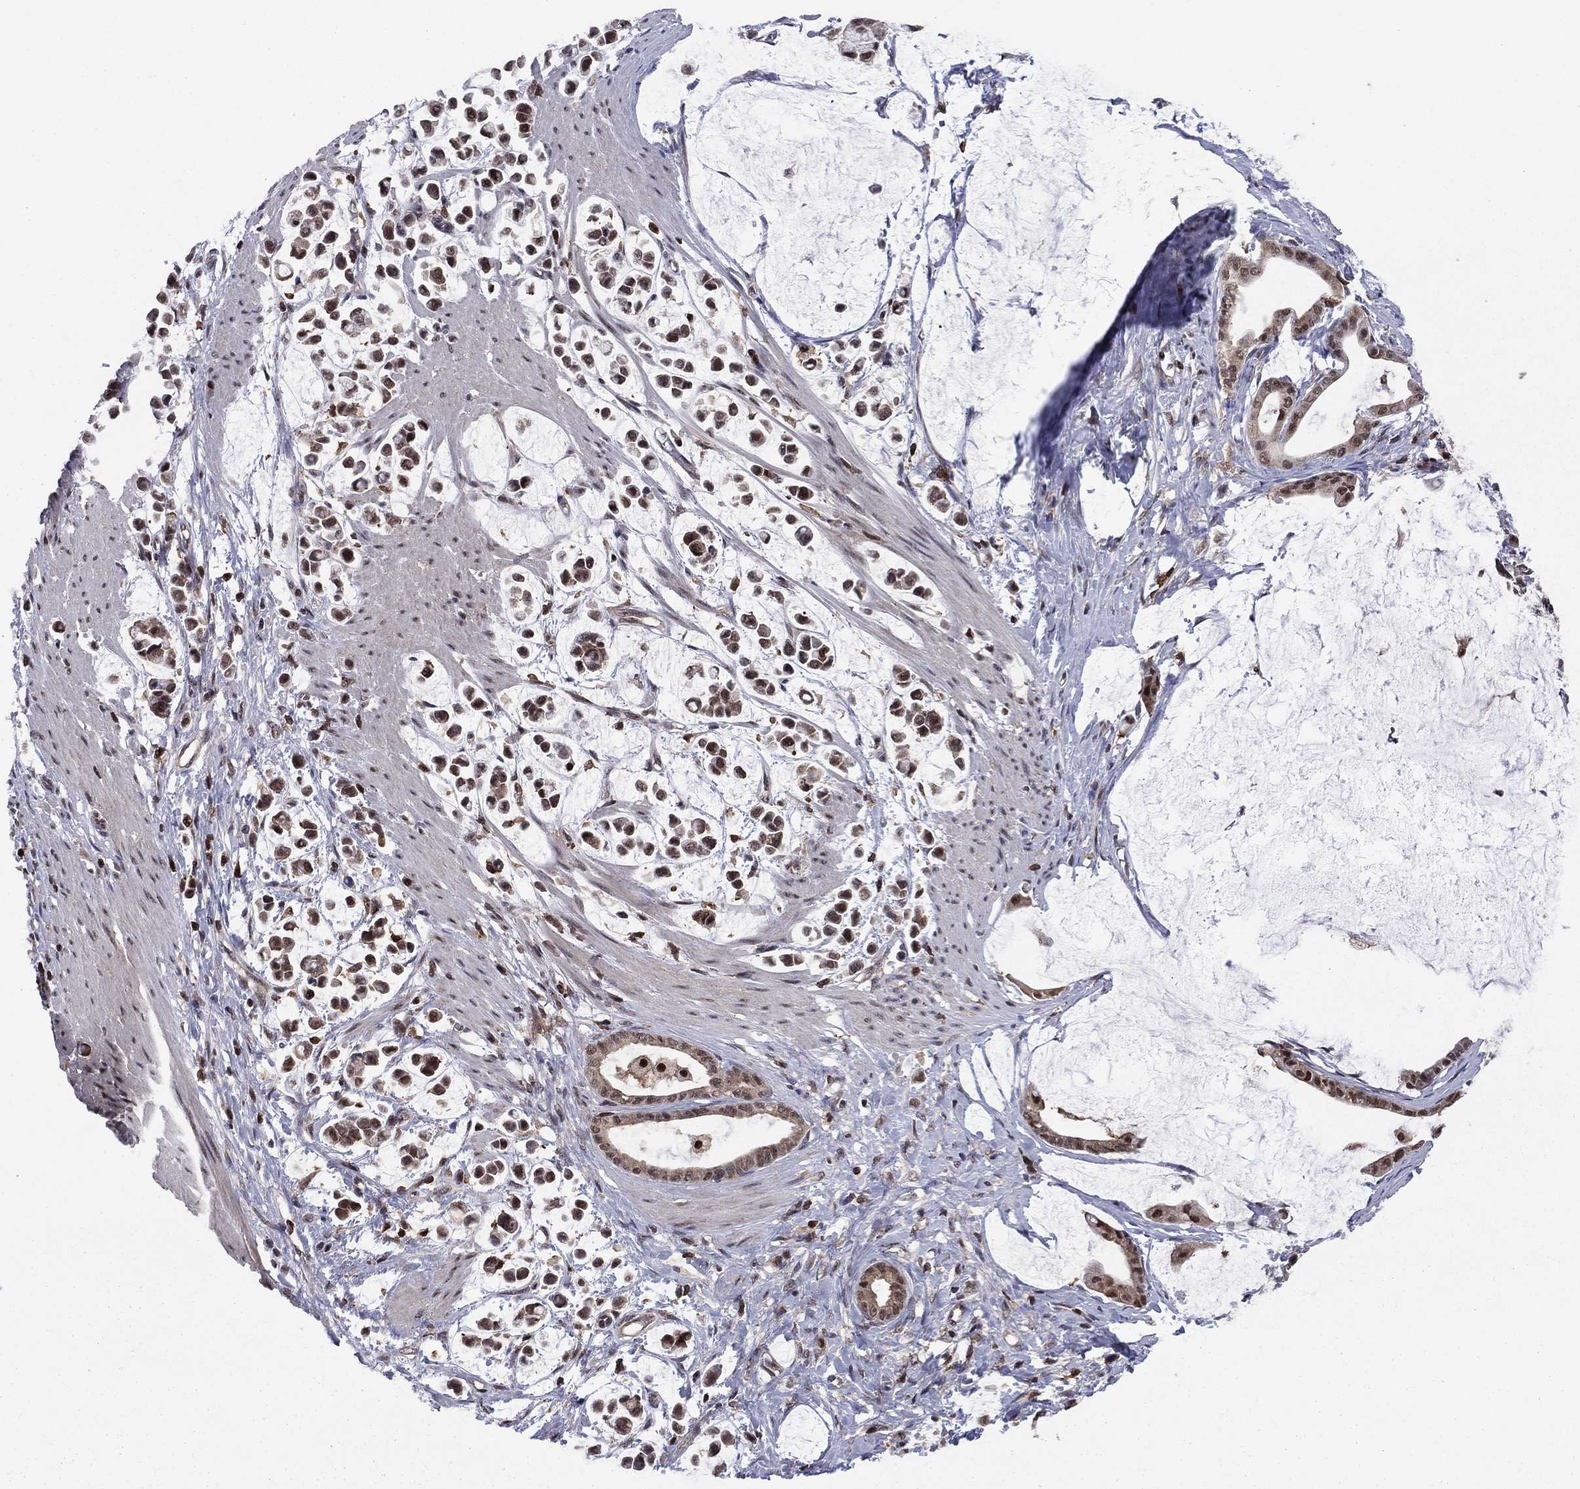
{"staining": {"intensity": "moderate", "quantity": "25%-75%", "location": "nuclear"}, "tissue": "stomach cancer", "cell_type": "Tumor cells", "image_type": "cancer", "snomed": [{"axis": "morphology", "description": "Adenocarcinoma, NOS"}, {"axis": "topography", "description": "Stomach"}], "caption": "The histopathology image displays staining of adenocarcinoma (stomach), revealing moderate nuclear protein staining (brown color) within tumor cells.", "gene": "PSMD2", "patient": {"sex": "male", "age": 82}}